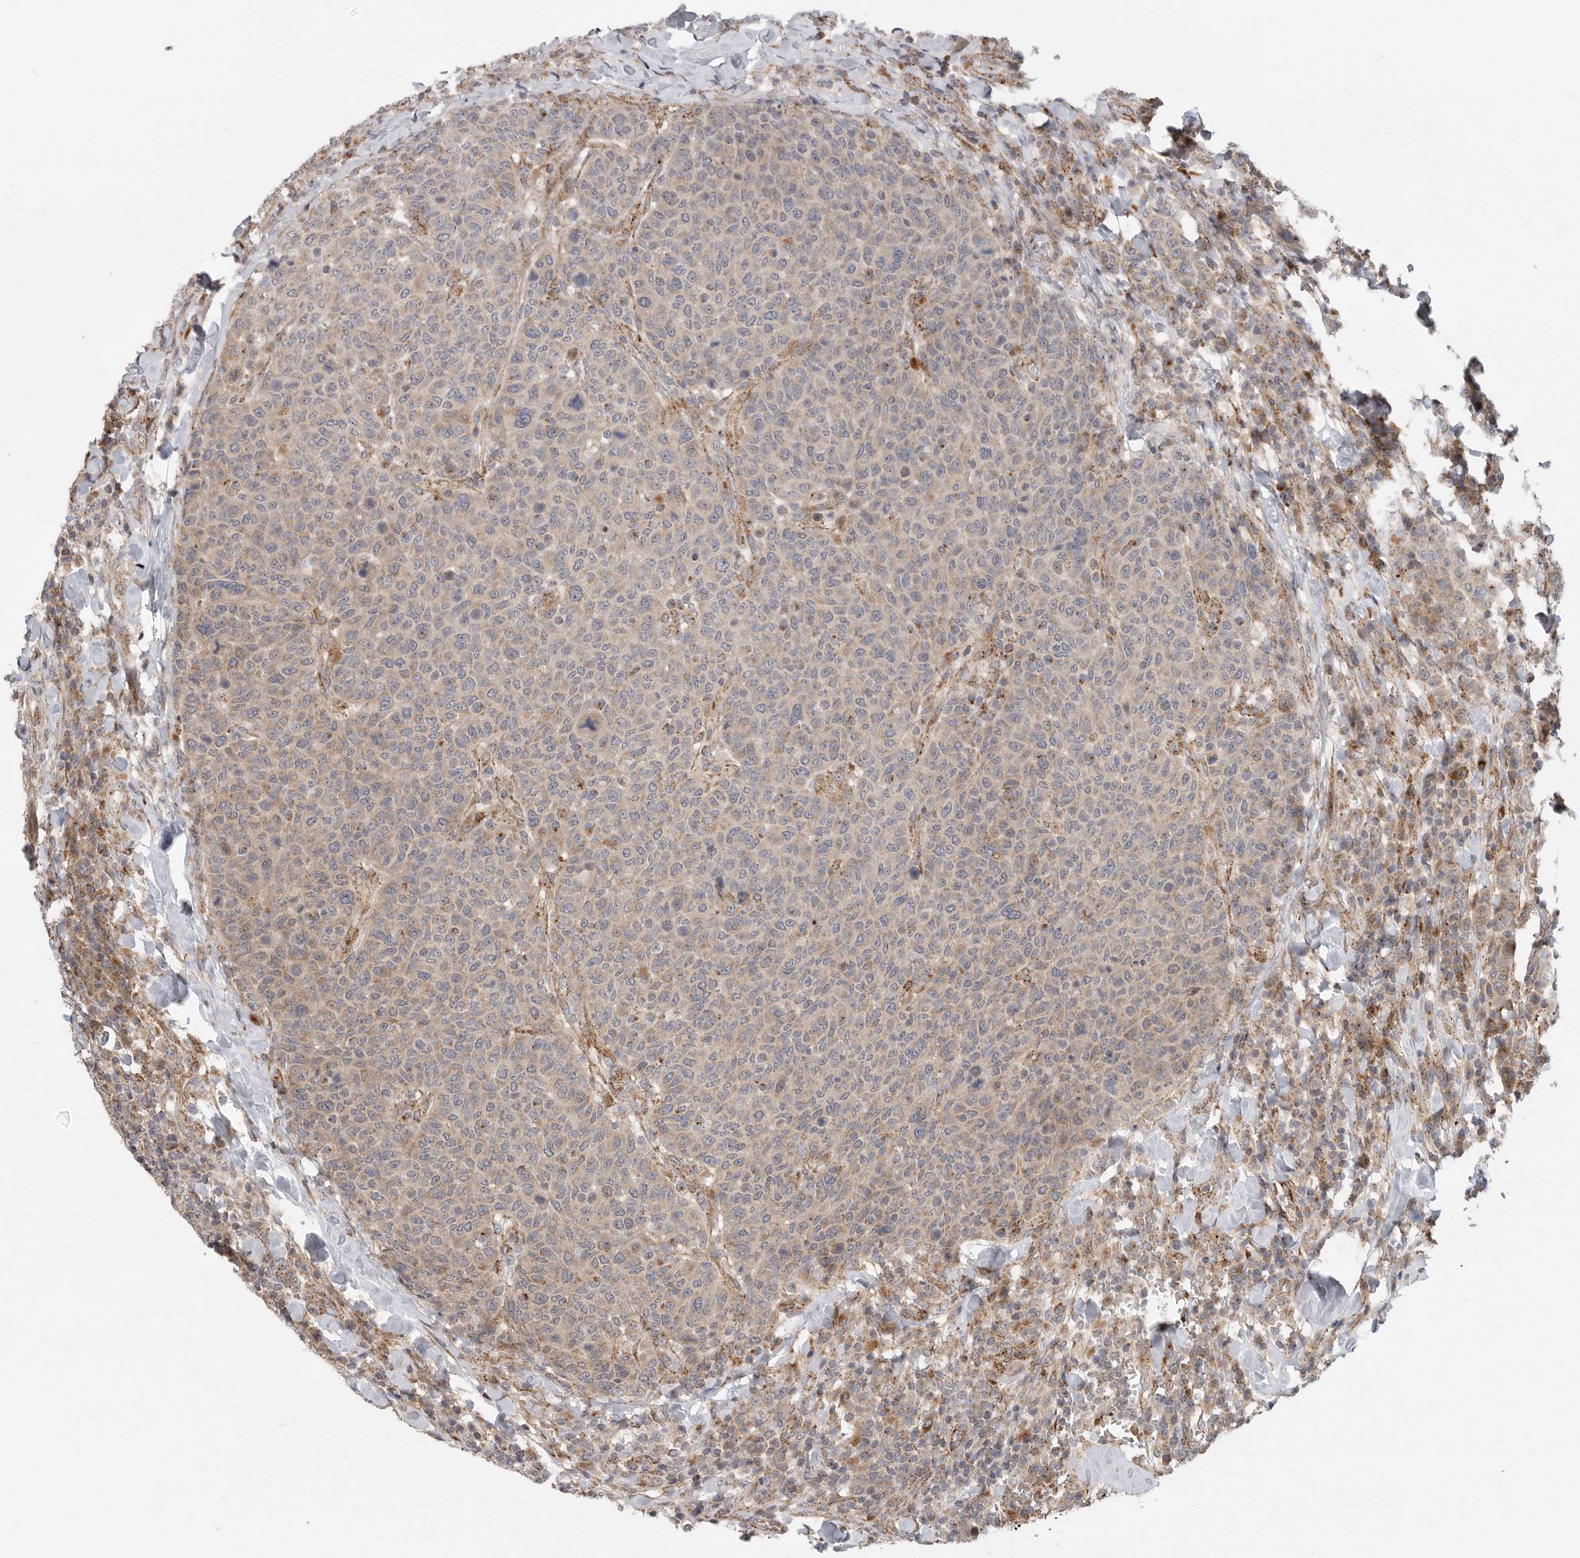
{"staining": {"intensity": "weak", "quantity": "25%-75%", "location": "cytoplasmic/membranous"}, "tissue": "breast cancer", "cell_type": "Tumor cells", "image_type": "cancer", "snomed": [{"axis": "morphology", "description": "Duct carcinoma"}, {"axis": "topography", "description": "Breast"}], "caption": "A high-resolution photomicrograph shows immunohistochemistry (IHC) staining of breast cancer (infiltrating ductal carcinoma), which displays weak cytoplasmic/membranous expression in about 25%-75% of tumor cells.", "gene": "GALNS", "patient": {"sex": "female", "age": 37}}